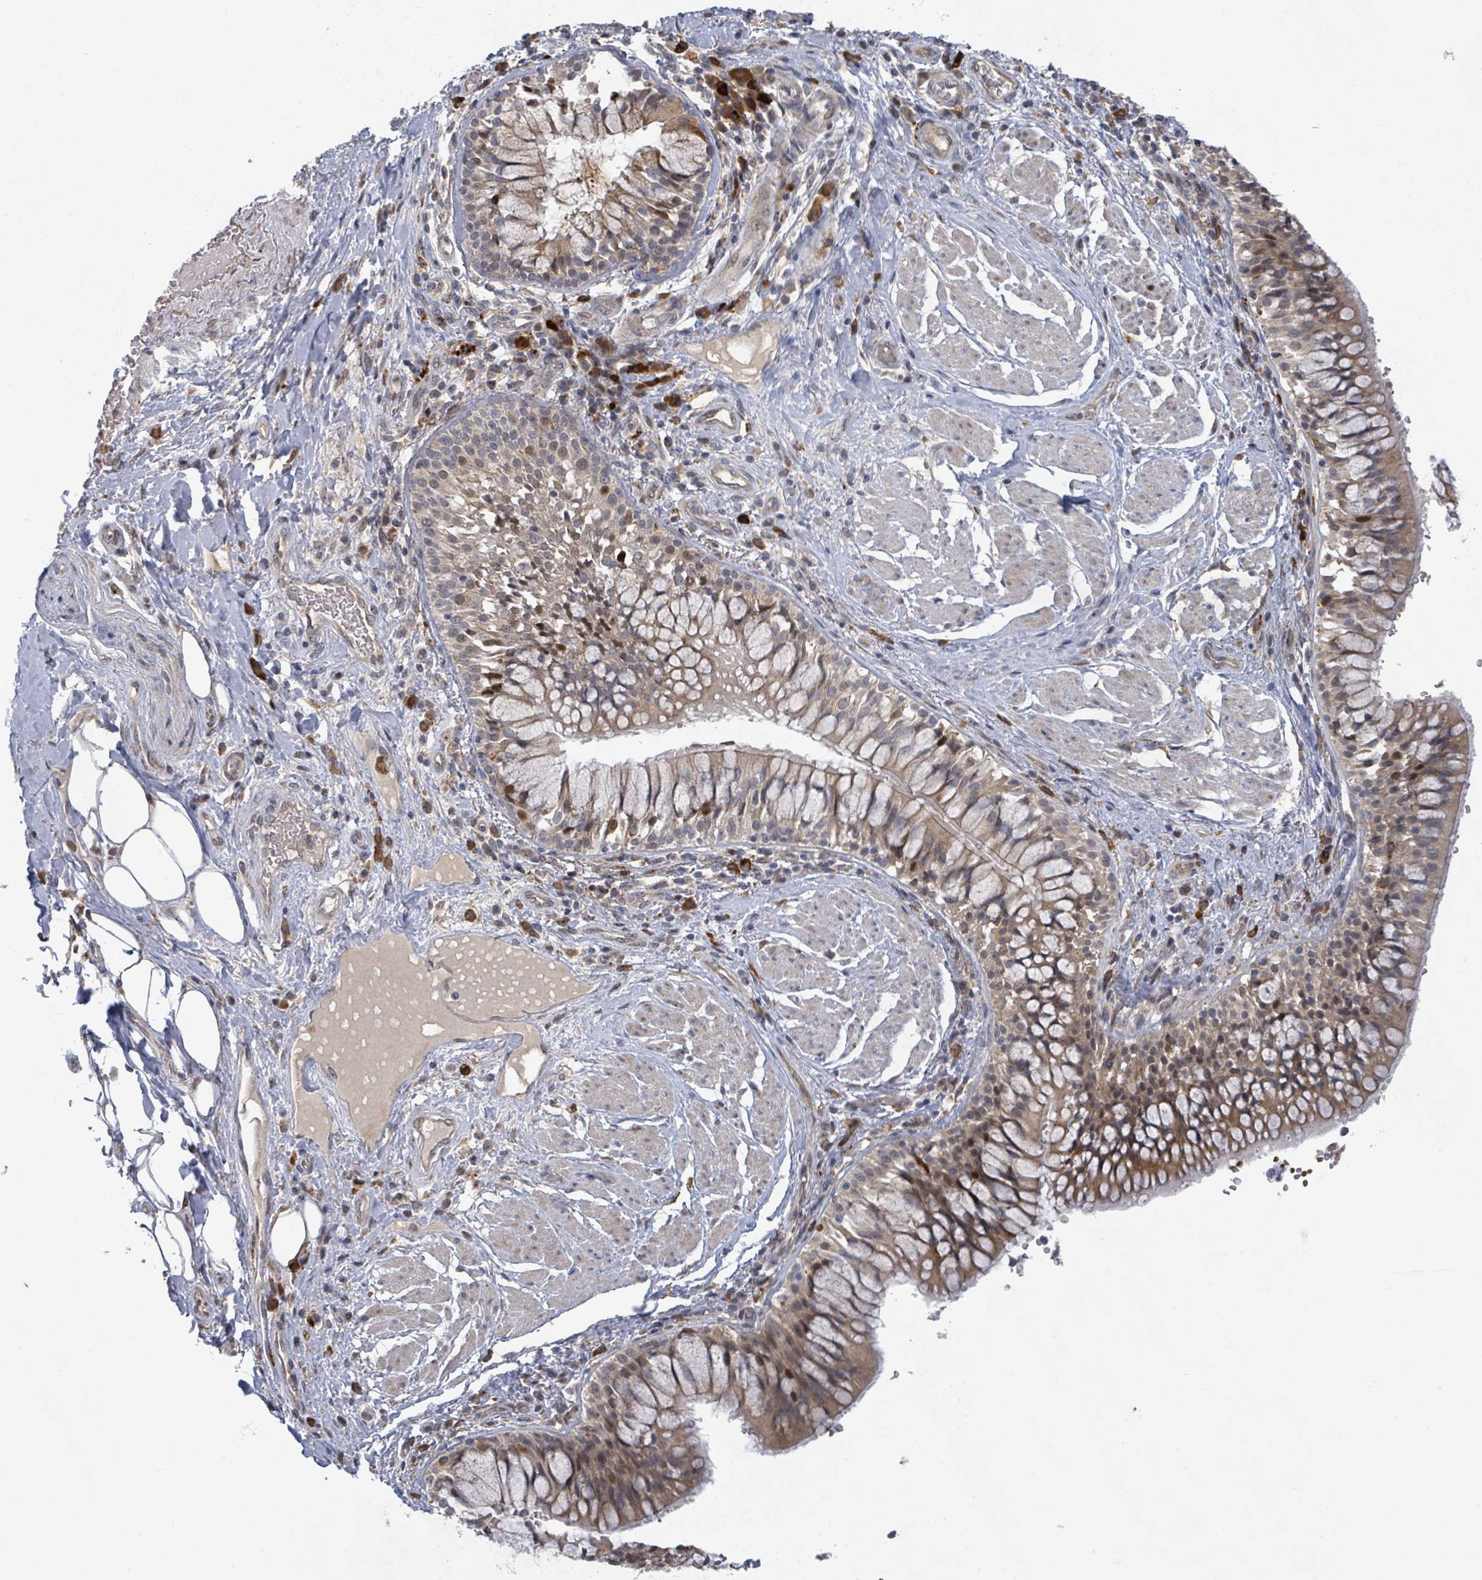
{"staining": {"intensity": "negative", "quantity": "none", "location": "none"}, "tissue": "adipose tissue", "cell_type": "Adipocytes", "image_type": "normal", "snomed": [{"axis": "morphology", "description": "Normal tissue, NOS"}, {"axis": "morphology", "description": "Squamous cell carcinoma, NOS"}, {"axis": "topography", "description": "Bronchus"}, {"axis": "topography", "description": "Lung"}], "caption": "The IHC photomicrograph has no significant positivity in adipocytes of adipose tissue.", "gene": "SHROOM2", "patient": {"sex": "male", "age": 64}}